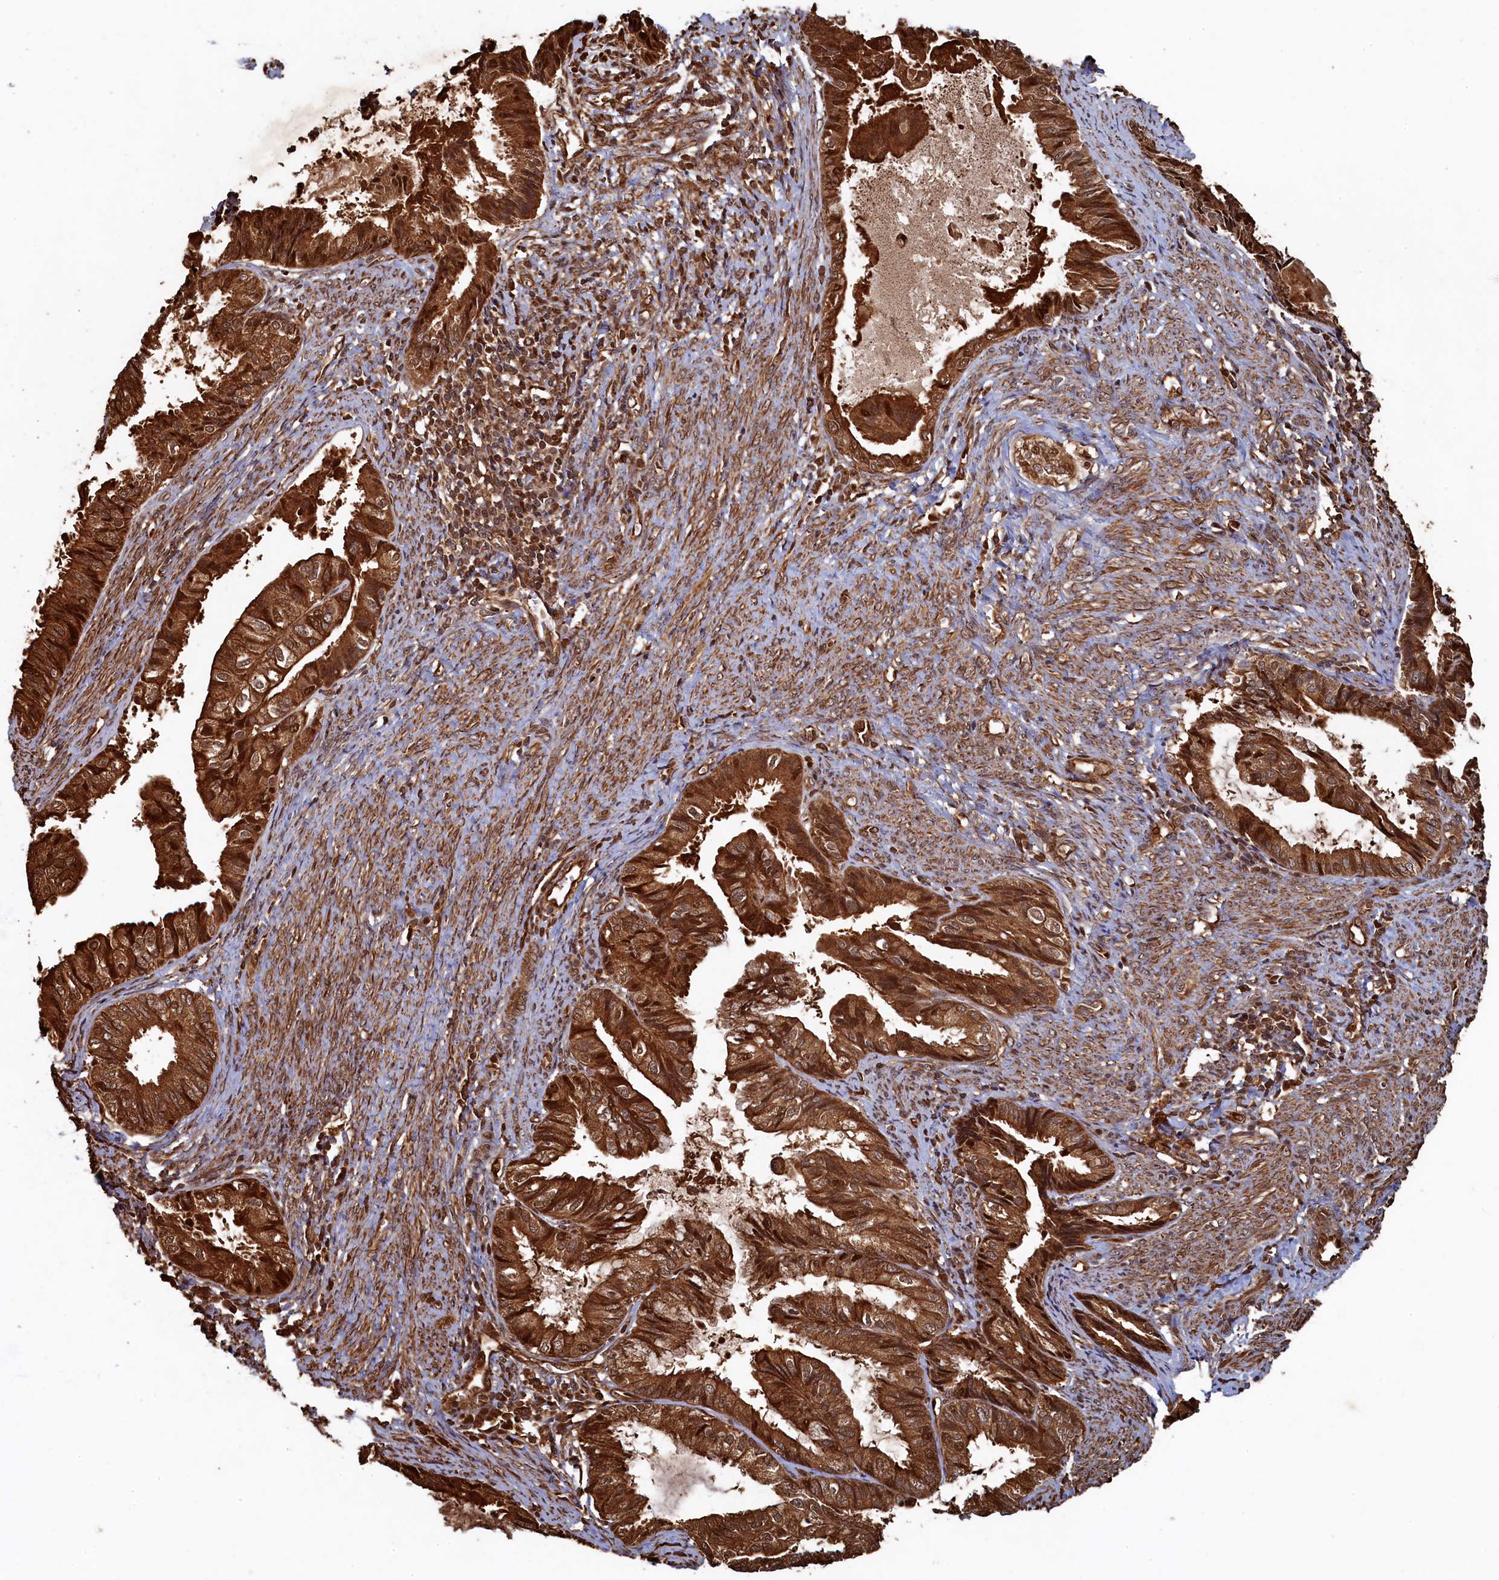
{"staining": {"intensity": "strong", "quantity": ">75%", "location": "cytoplasmic/membranous"}, "tissue": "endometrial cancer", "cell_type": "Tumor cells", "image_type": "cancer", "snomed": [{"axis": "morphology", "description": "Adenocarcinoma, NOS"}, {"axis": "topography", "description": "Endometrium"}], "caption": "Immunohistochemistry of adenocarcinoma (endometrial) displays high levels of strong cytoplasmic/membranous staining in approximately >75% of tumor cells. The staining is performed using DAB (3,3'-diaminobenzidine) brown chromogen to label protein expression. The nuclei are counter-stained blue using hematoxylin.", "gene": "PIGN", "patient": {"sex": "female", "age": 86}}